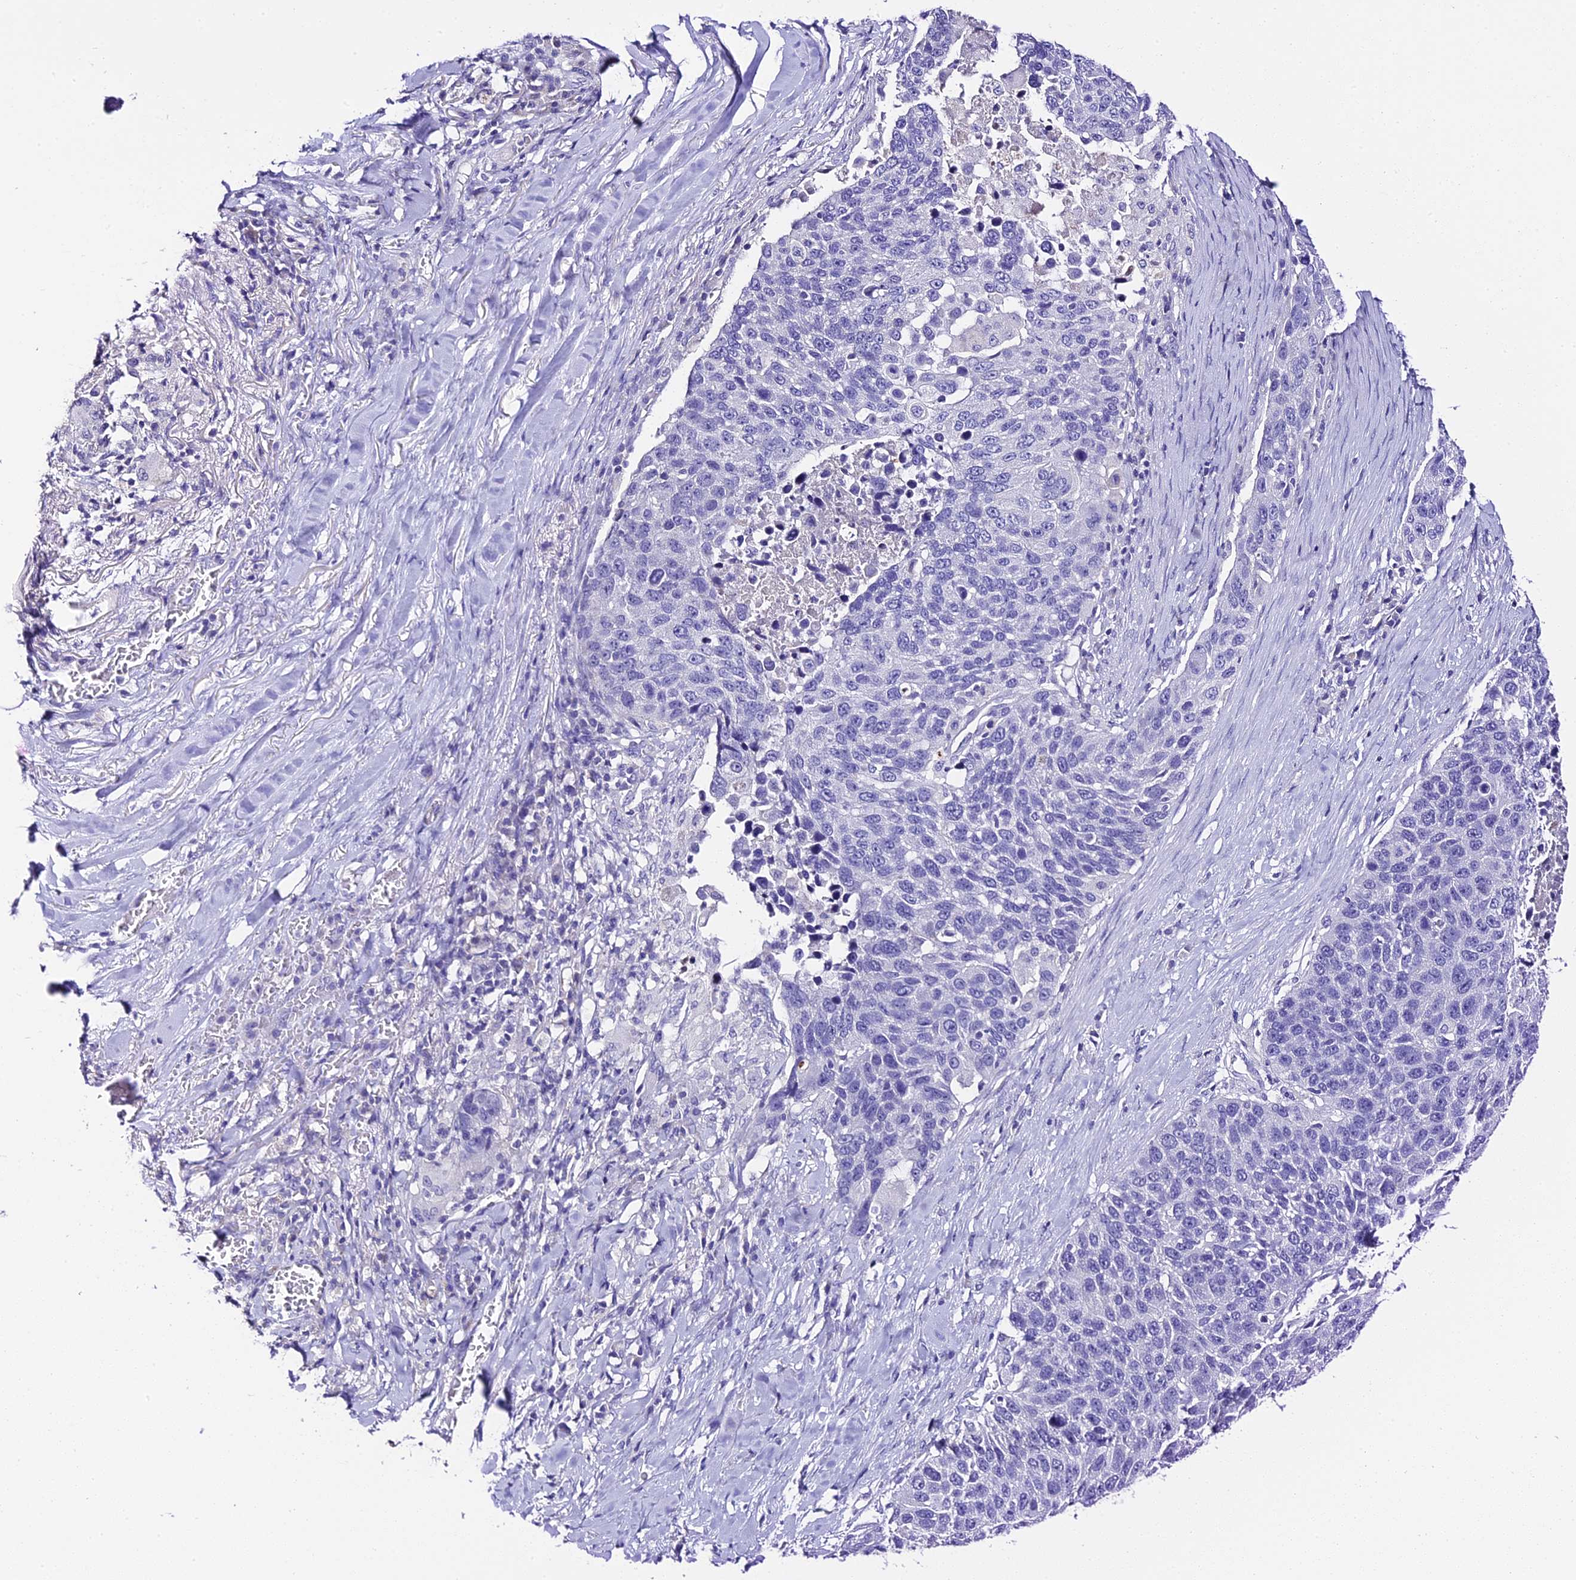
{"staining": {"intensity": "negative", "quantity": "none", "location": "none"}, "tissue": "lung cancer", "cell_type": "Tumor cells", "image_type": "cancer", "snomed": [{"axis": "morphology", "description": "Normal tissue, NOS"}, {"axis": "morphology", "description": "Squamous cell carcinoma, NOS"}, {"axis": "topography", "description": "Lymph node"}, {"axis": "topography", "description": "Lung"}], "caption": "There is no significant expression in tumor cells of squamous cell carcinoma (lung).", "gene": "C12orf29", "patient": {"sex": "male", "age": 66}}